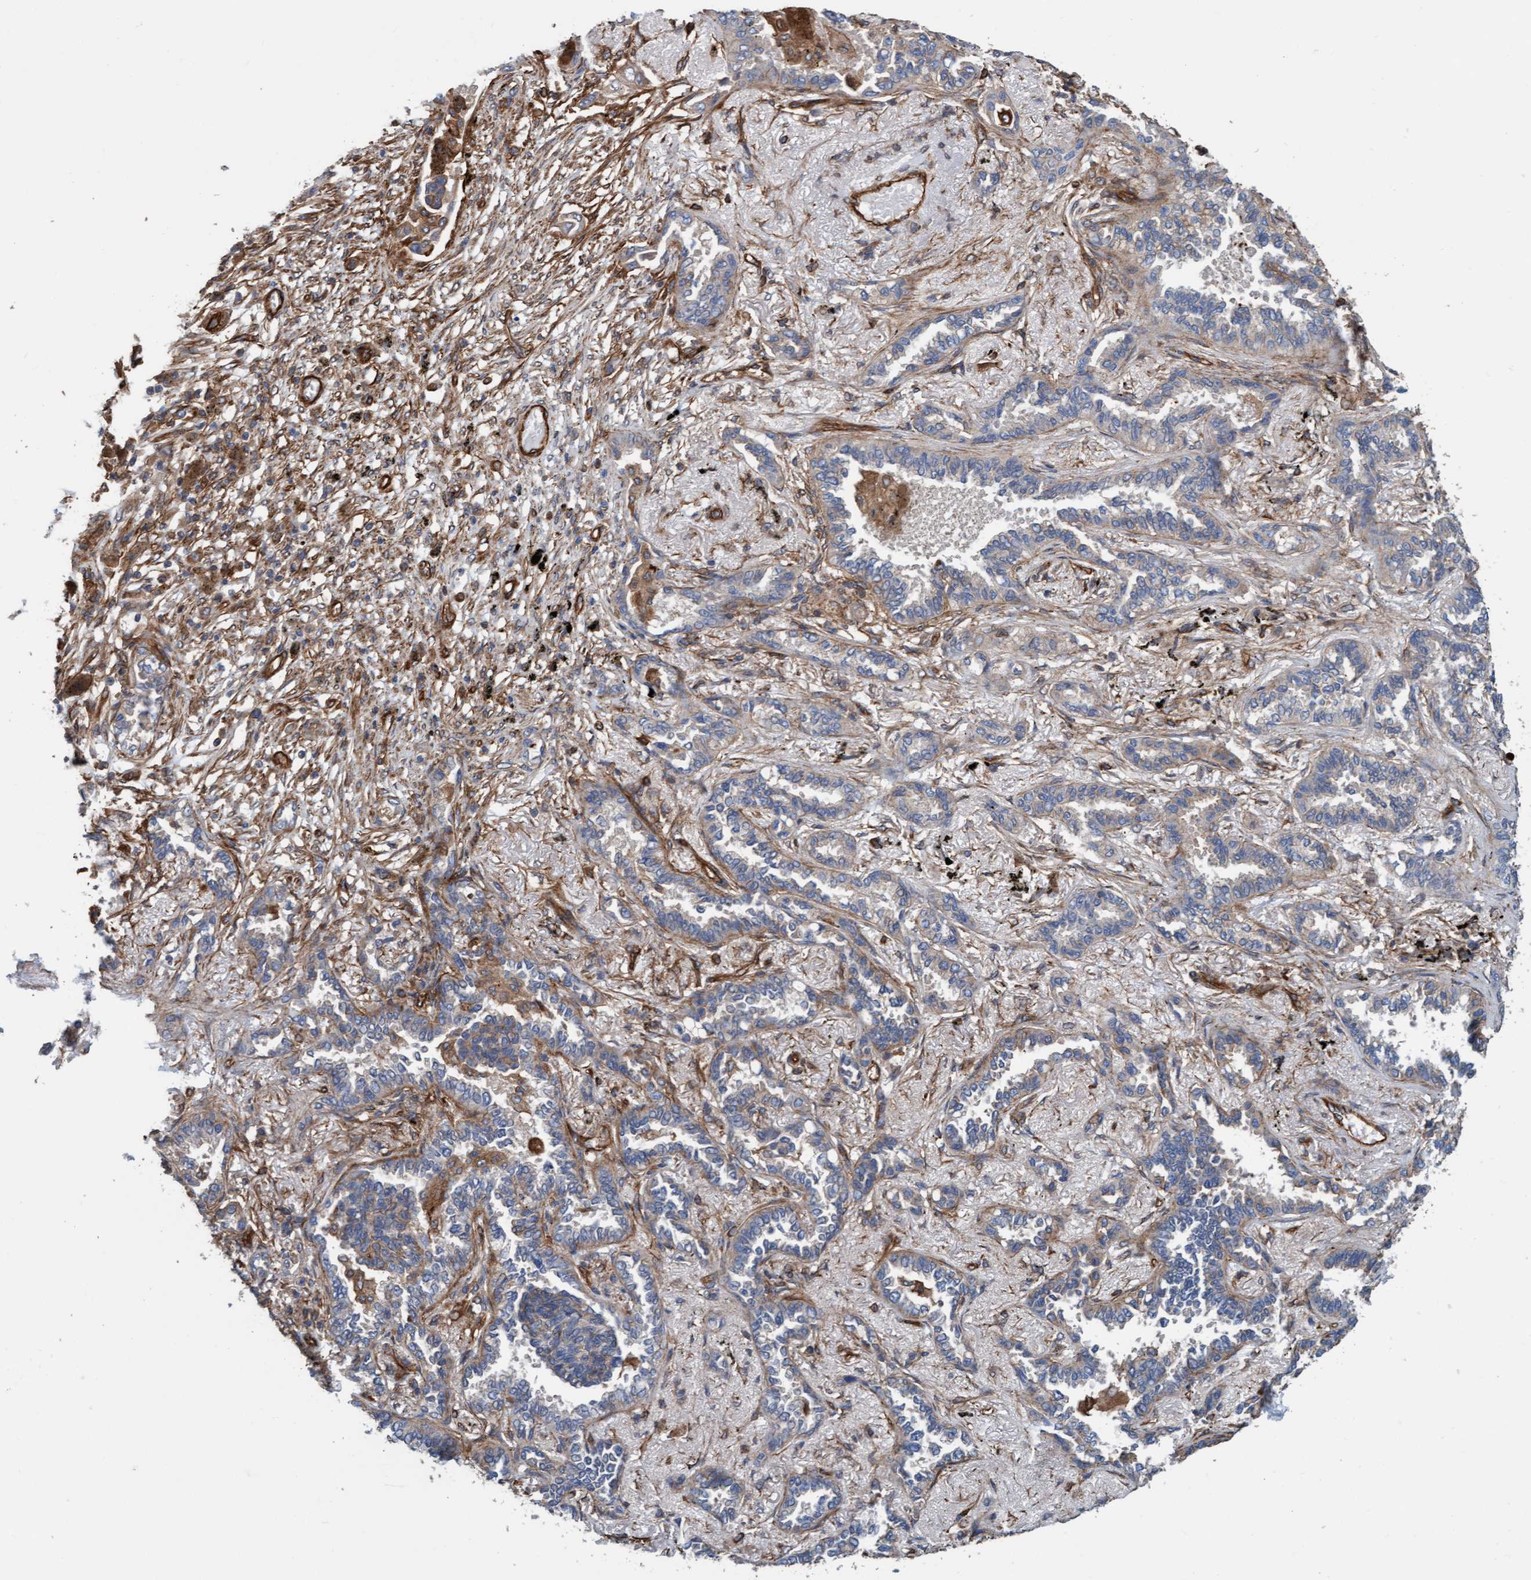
{"staining": {"intensity": "weak", "quantity": "<25%", "location": "cytoplasmic/membranous"}, "tissue": "lung cancer", "cell_type": "Tumor cells", "image_type": "cancer", "snomed": [{"axis": "morphology", "description": "Adenocarcinoma, NOS"}, {"axis": "topography", "description": "Lung"}], "caption": "There is no significant staining in tumor cells of lung cancer.", "gene": "STXBP4", "patient": {"sex": "male", "age": 59}}